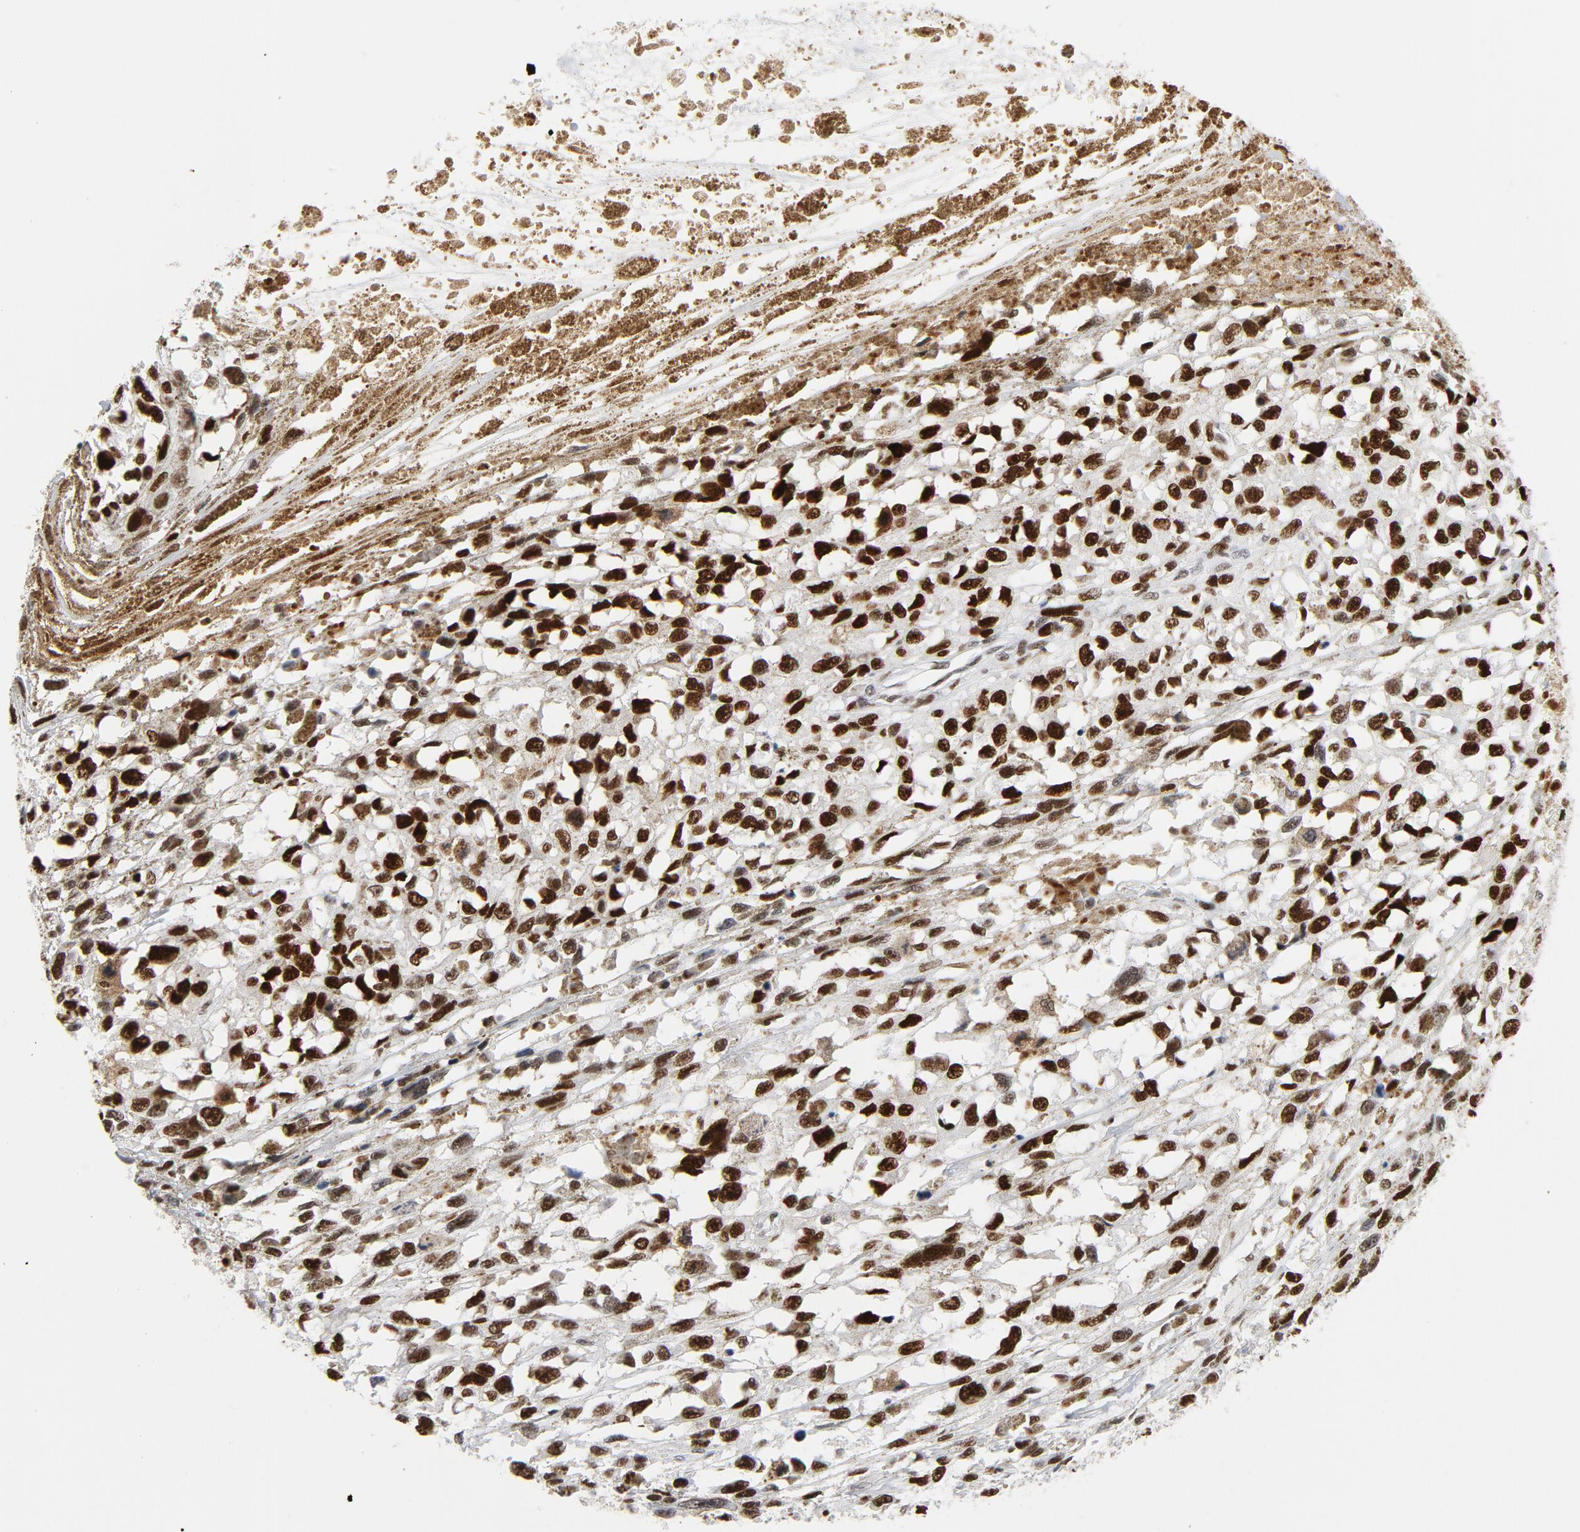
{"staining": {"intensity": "strong", "quantity": ">75%", "location": "nuclear"}, "tissue": "melanoma", "cell_type": "Tumor cells", "image_type": "cancer", "snomed": [{"axis": "morphology", "description": "Malignant melanoma, Metastatic site"}, {"axis": "topography", "description": "Lymph node"}], "caption": "A photomicrograph of melanoma stained for a protein displays strong nuclear brown staining in tumor cells. (Brightfield microscopy of DAB IHC at high magnification).", "gene": "POLD1", "patient": {"sex": "male", "age": 59}}